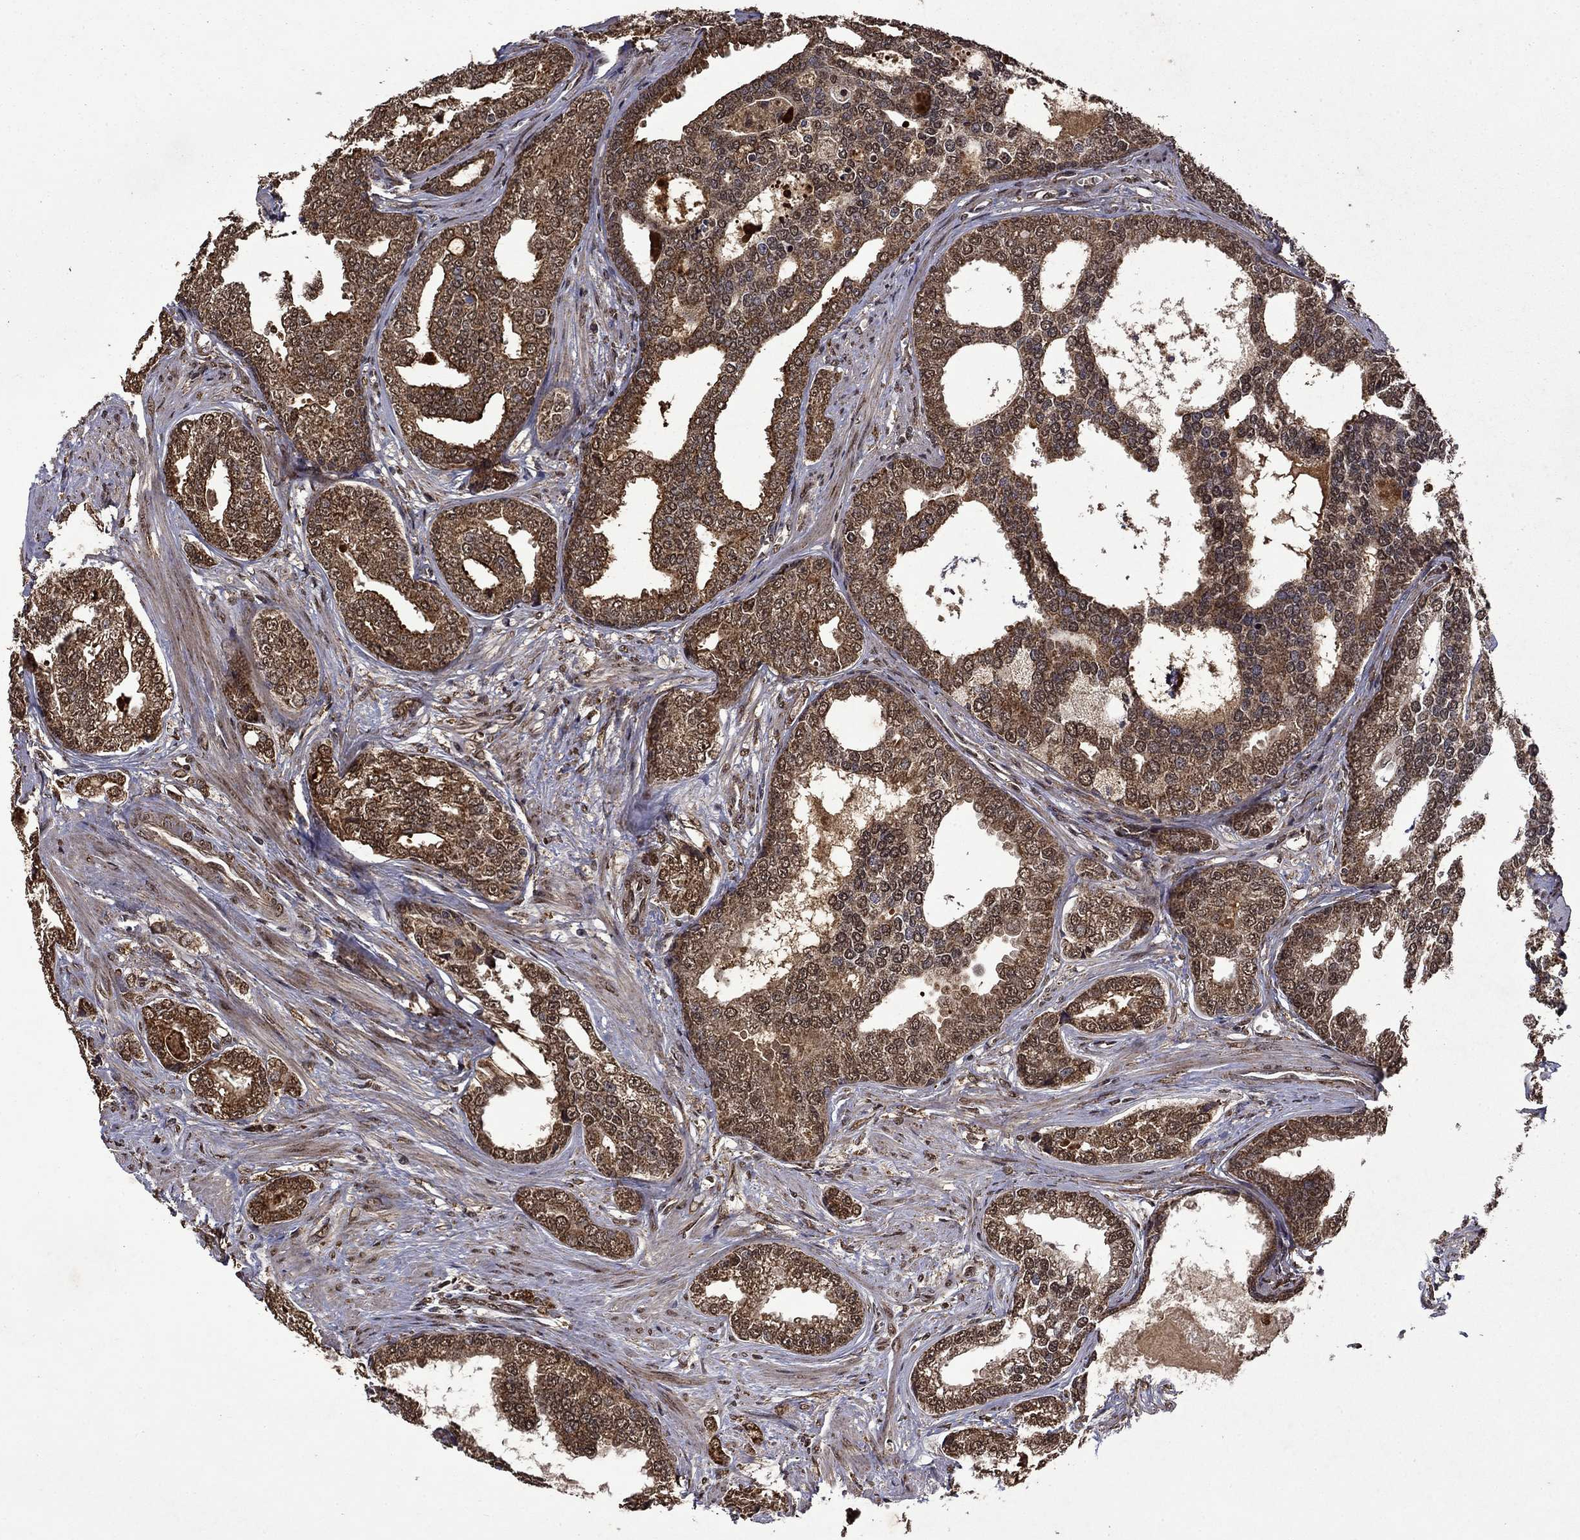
{"staining": {"intensity": "strong", "quantity": "25%-75%", "location": "cytoplasmic/membranous,nuclear"}, "tissue": "prostate cancer", "cell_type": "Tumor cells", "image_type": "cancer", "snomed": [{"axis": "morphology", "description": "Adenocarcinoma, NOS"}, {"axis": "topography", "description": "Prostate"}], "caption": "Adenocarcinoma (prostate) stained with DAB (3,3'-diaminobenzidine) IHC displays high levels of strong cytoplasmic/membranous and nuclear expression in about 25%-75% of tumor cells.", "gene": "ITM2B", "patient": {"sex": "male", "age": 67}}